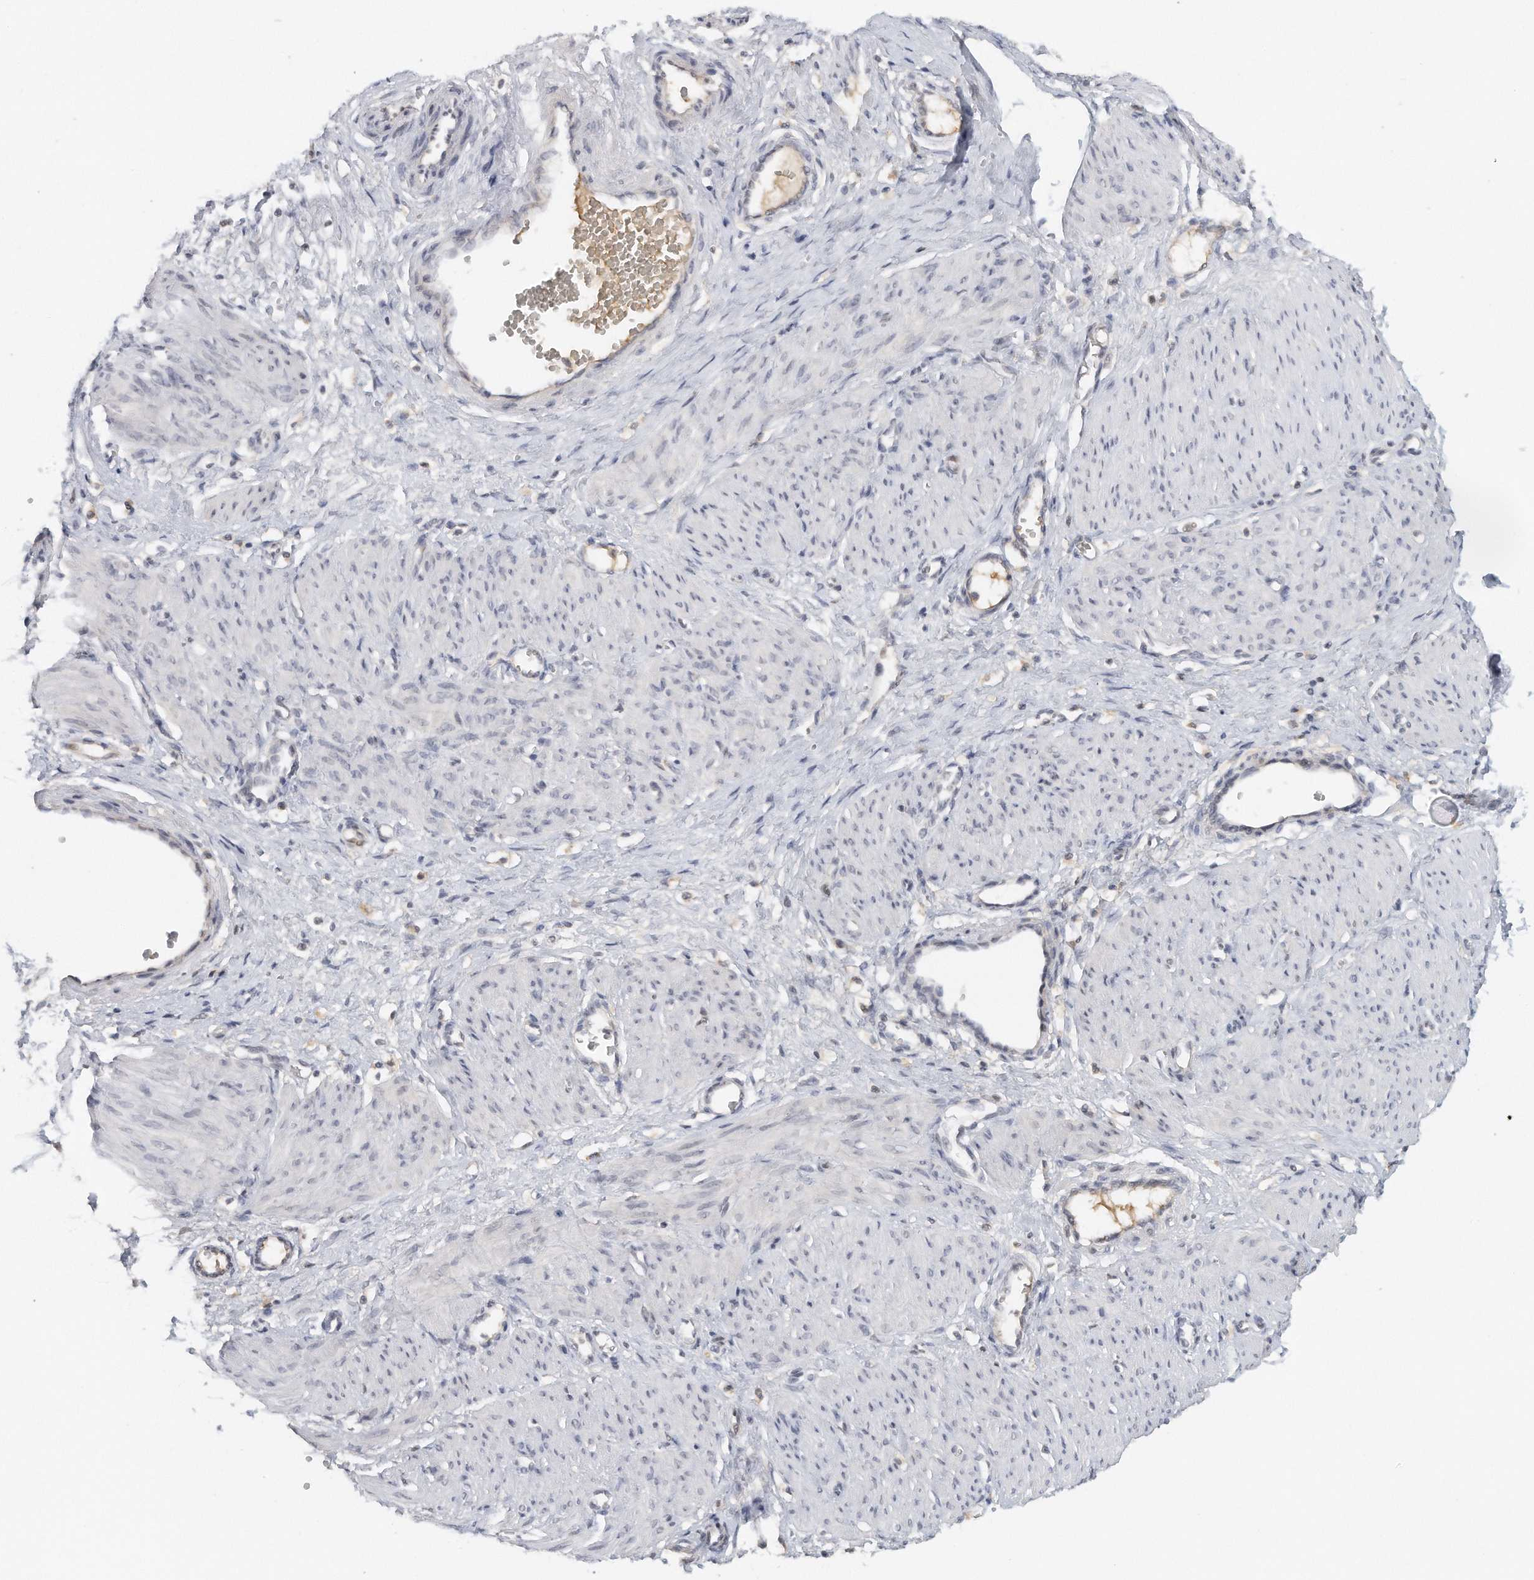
{"staining": {"intensity": "negative", "quantity": "none", "location": "none"}, "tissue": "smooth muscle", "cell_type": "Smooth muscle cells", "image_type": "normal", "snomed": [{"axis": "morphology", "description": "Normal tissue, NOS"}, {"axis": "topography", "description": "Endometrium"}], "caption": "Immunohistochemistry photomicrograph of benign smooth muscle: human smooth muscle stained with DAB demonstrates no significant protein staining in smooth muscle cells. Brightfield microscopy of immunohistochemistry stained with DAB (brown) and hematoxylin (blue), captured at high magnification.", "gene": "DDX43", "patient": {"sex": "female", "age": 33}}